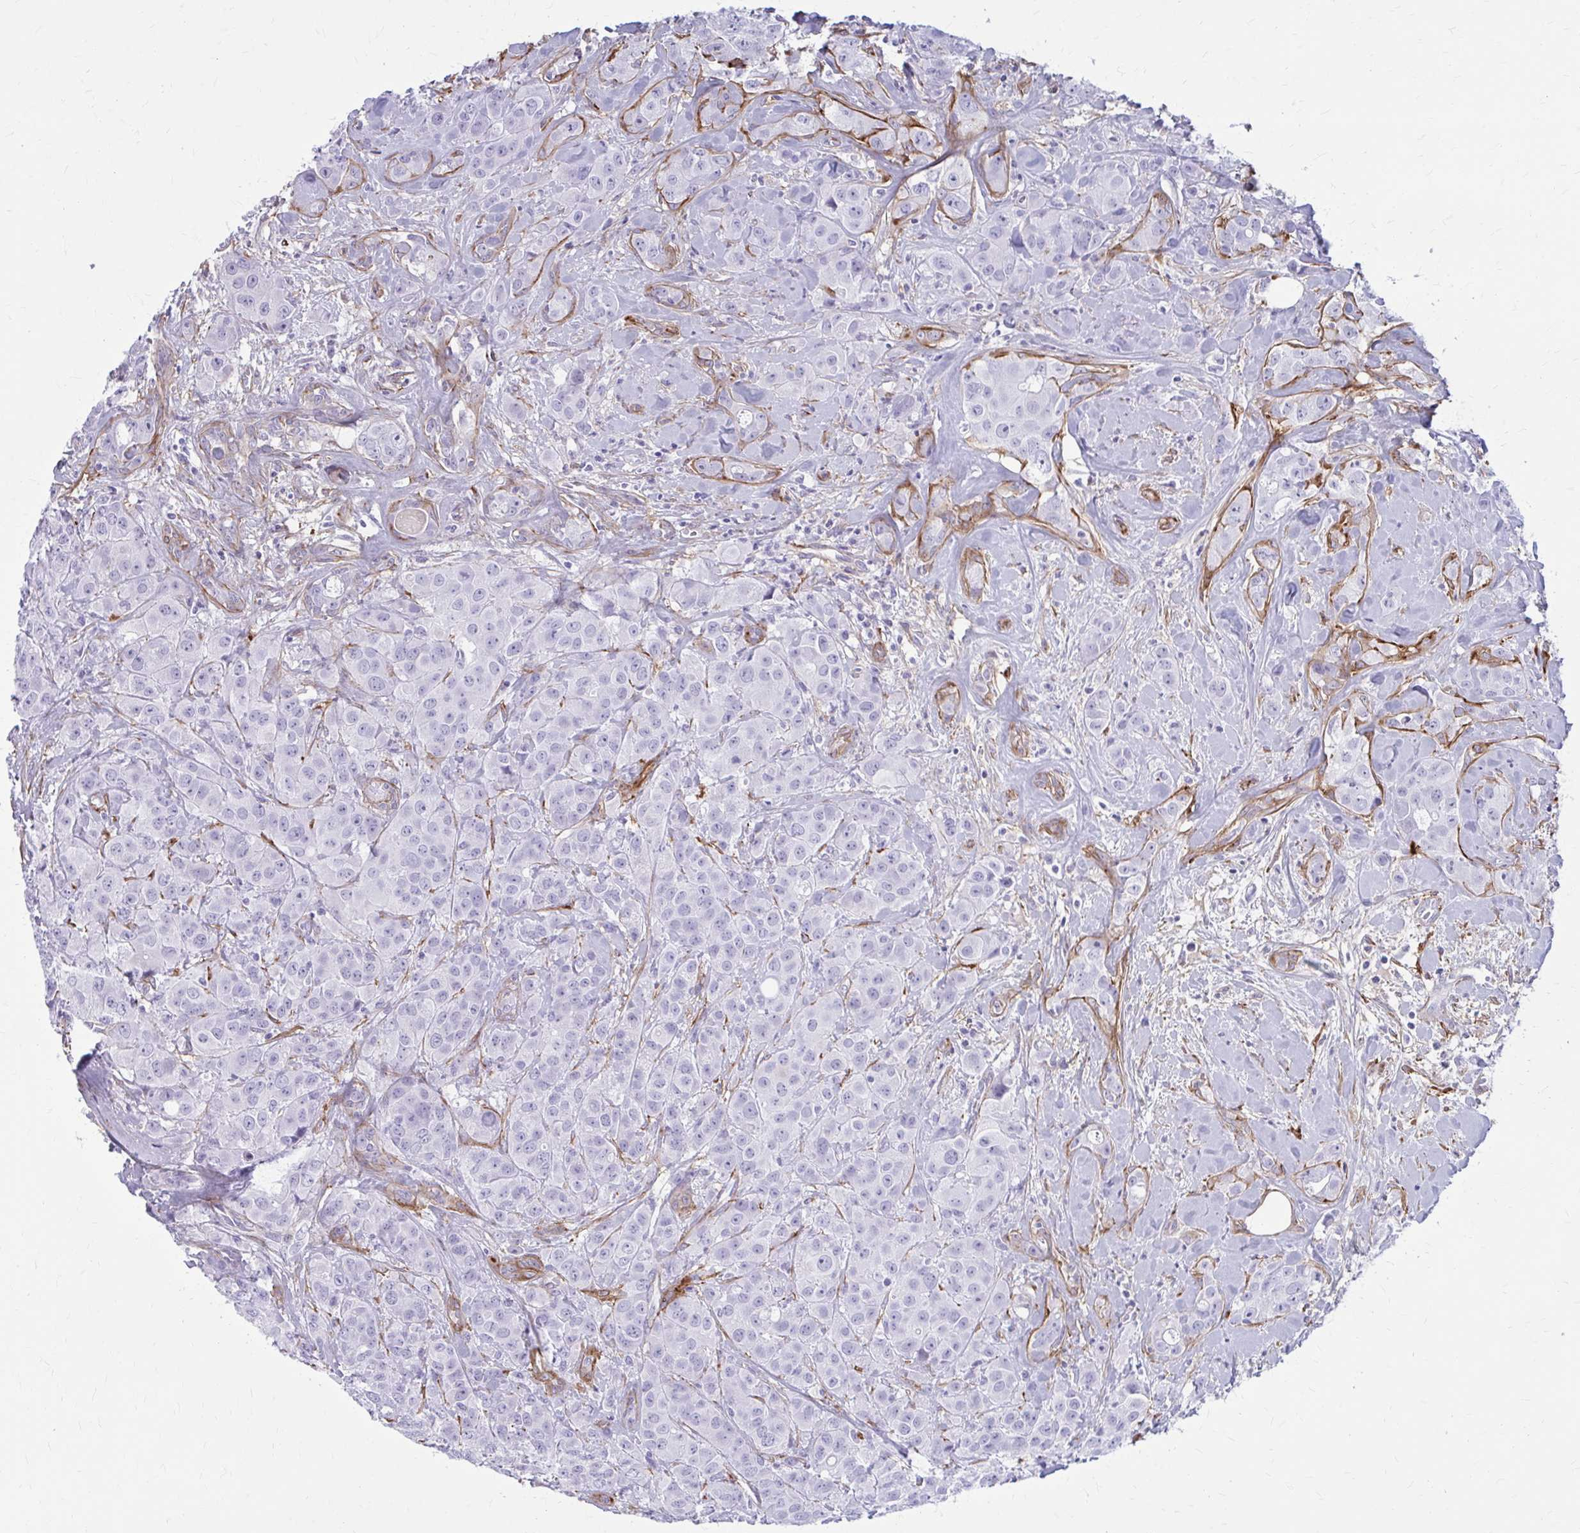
{"staining": {"intensity": "negative", "quantity": "none", "location": "none"}, "tissue": "breast cancer", "cell_type": "Tumor cells", "image_type": "cancer", "snomed": [{"axis": "morphology", "description": "Normal tissue, NOS"}, {"axis": "morphology", "description": "Duct carcinoma"}, {"axis": "topography", "description": "Breast"}], "caption": "DAB immunohistochemical staining of human breast invasive ductal carcinoma demonstrates no significant positivity in tumor cells.", "gene": "AKAP12", "patient": {"sex": "female", "age": 43}}